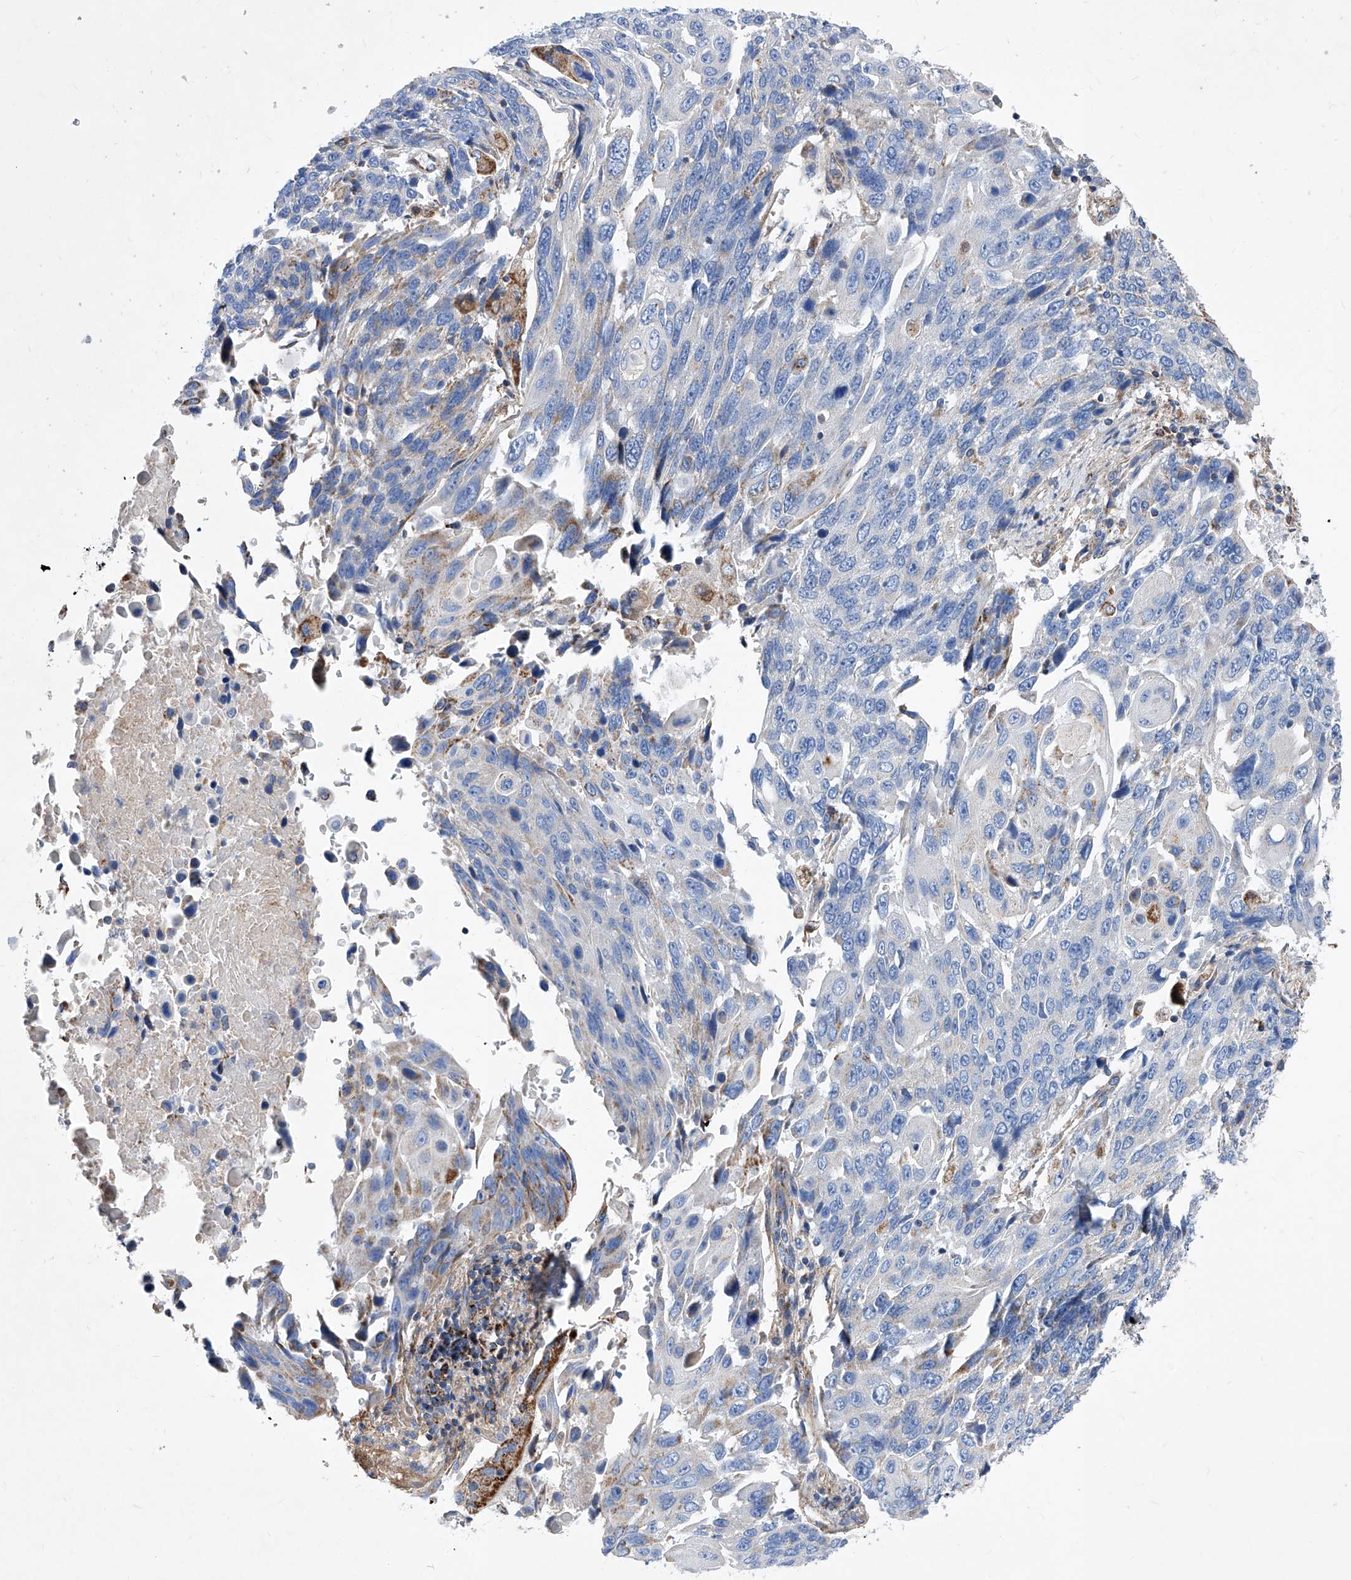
{"staining": {"intensity": "negative", "quantity": "none", "location": "none"}, "tissue": "lung cancer", "cell_type": "Tumor cells", "image_type": "cancer", "snomed": [{"axis": "morphology", "description": "Squamous cell carcinoma, NOS"}, {"axis": "topography", "description": "Lung"}], "caption": "Immunohistochemistry image of neoplastic tissue: lung cancer (squamous cell carcinoma) stained with DAB reveals no significant protein expression in tumor cells.", "gene": "HRNR", "patient": {"sex": "male", "age": 66}}